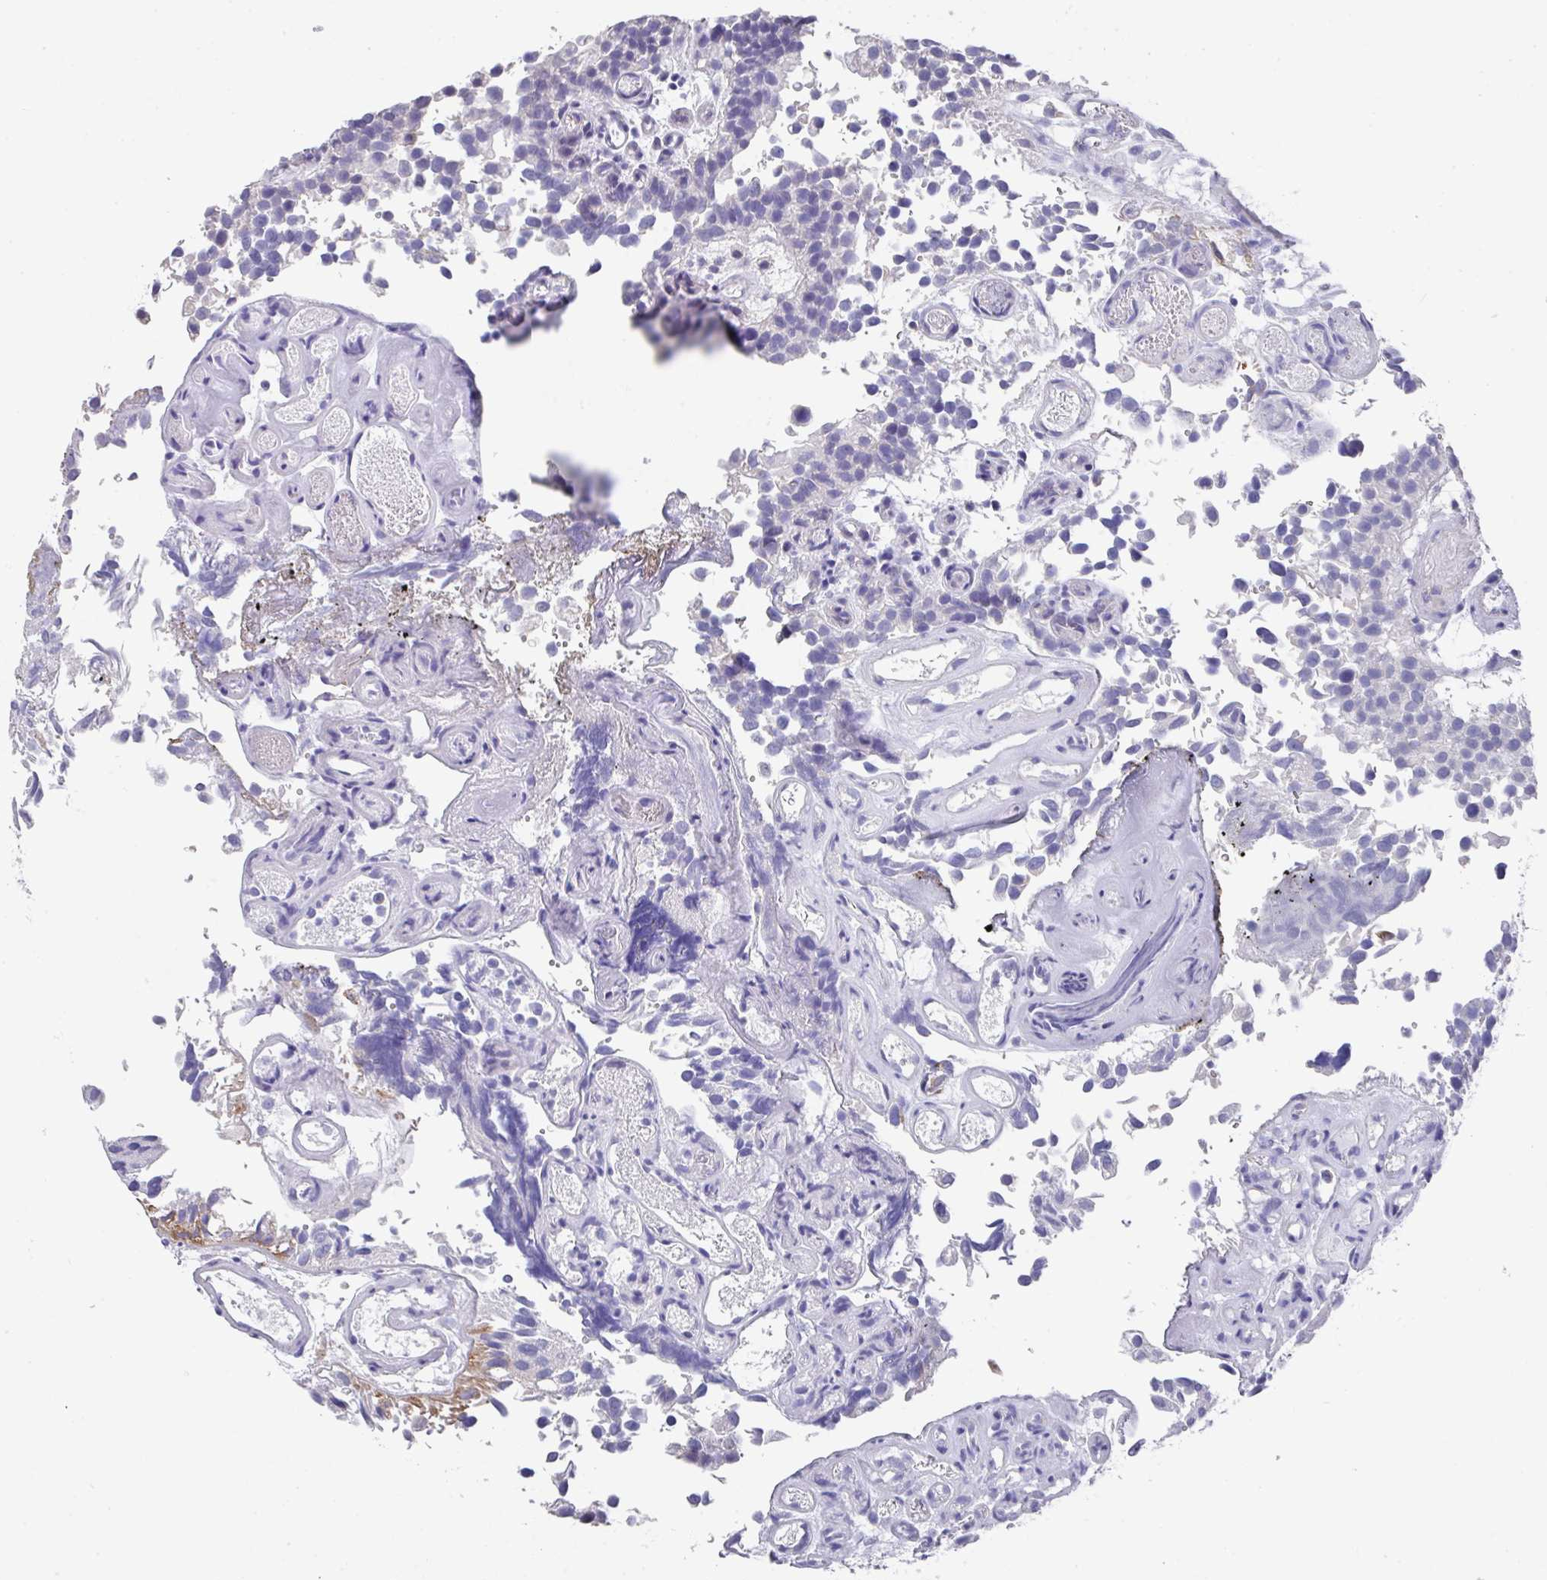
{"staining": {"intensity": "negative", "quantity": "none", "location": "none"}, "tissue": "urothelial cancer", "cell_type": "Tumor cells", "image_type": "cancer", "snomed": [{"axis": "morphology", "description": "Urothelial carcinoma, NOS"}, {"axis": "topography", "description": "Urinary bladder"}], "caption": "Tumor cells are negative for brown protein staining in urothelial cancer. (Brightfield microscopy of DAB immunohistochemistry (IHC) at high magnification).", "gene": "DAZL", "patient": {"sex": "male", "age": 87}}